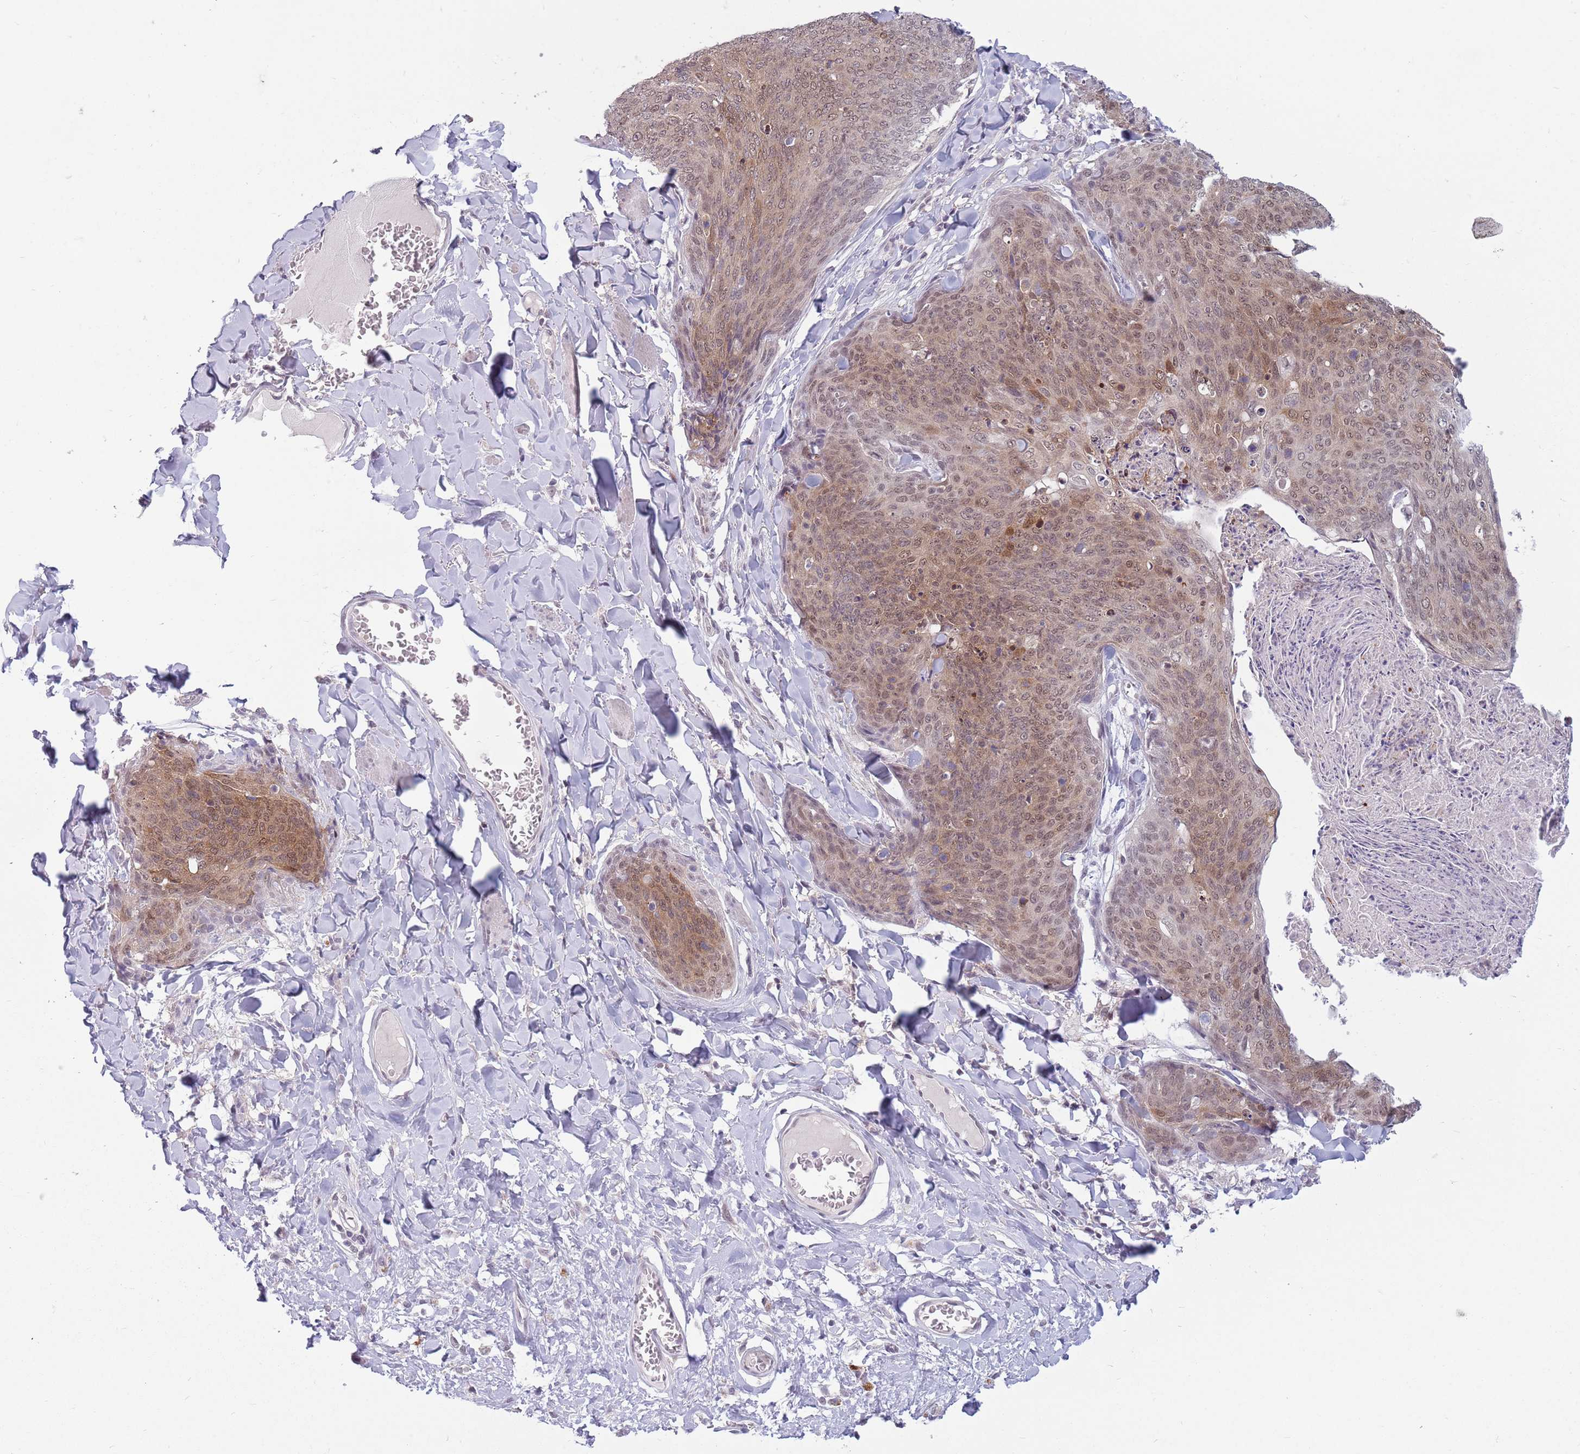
{"staining": {"intensity": "moderate", "quantity": ">75%", "location": "cytoplasmic/membranous,nuclear"}, "tissue": "skin cancer", "cell_type": "Tumor cells", "image_type": "cancer", "snomed": [{"axis": "morphology", "description": "Squamous cell carcinoma, NOS"}, {"axis": "topography", "description": "Skin"}, {"axis": "topography", "description": "Vulva"}], "caption": "DAB (3,3'-diaminobenzidine) immunohistochemical staining of human skin squamous cell carcinoma shows moderate cytoplasmic/membranous and nuclear protein staining in about >75% of tumor cells.", "gene": "ZNF574", "patient": {"sex": "female", "age": 85}}